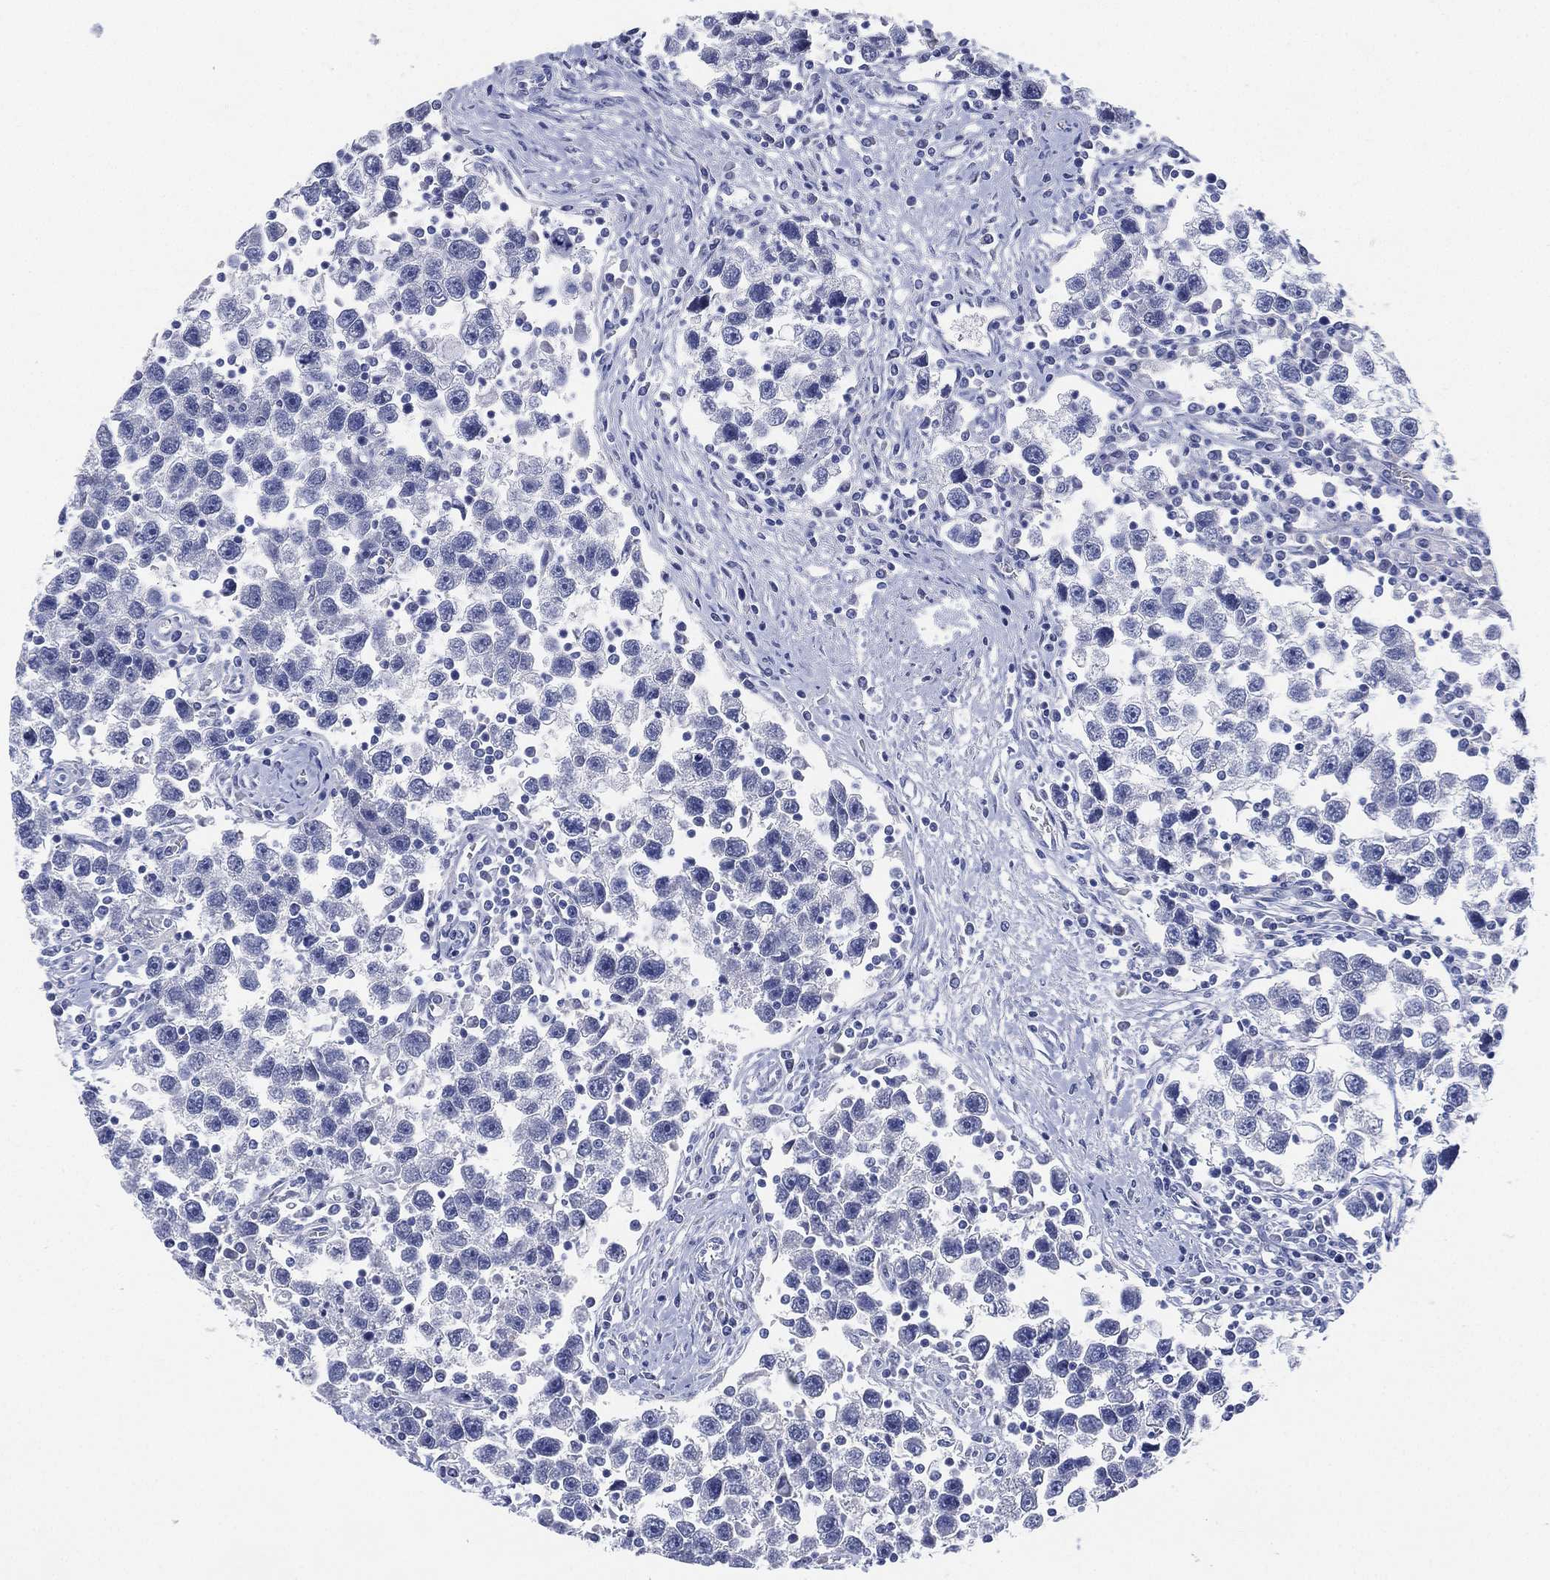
{"staining": {"intensity": "negative", "quantity": "none", "location": "none"}, "tissue": "testis cancer", "cell_type": "Tumor cells", "image_type": "cancer", "snomed": [{"axis": "morphology", "description": "Seminoma, NOS"}, {"axis": "topography", "description": "Testis"}], "caption": "A histopathology image of human seminoma (testis) is negative for staining in tumor cells. (DAB (3,3'-diaminobenzidine) immunohistochemistry (IHC) visualized using brightfield microscopy, high magnification).", "gene": "IYD", "patient": {"sex": "male", "age": 30}}